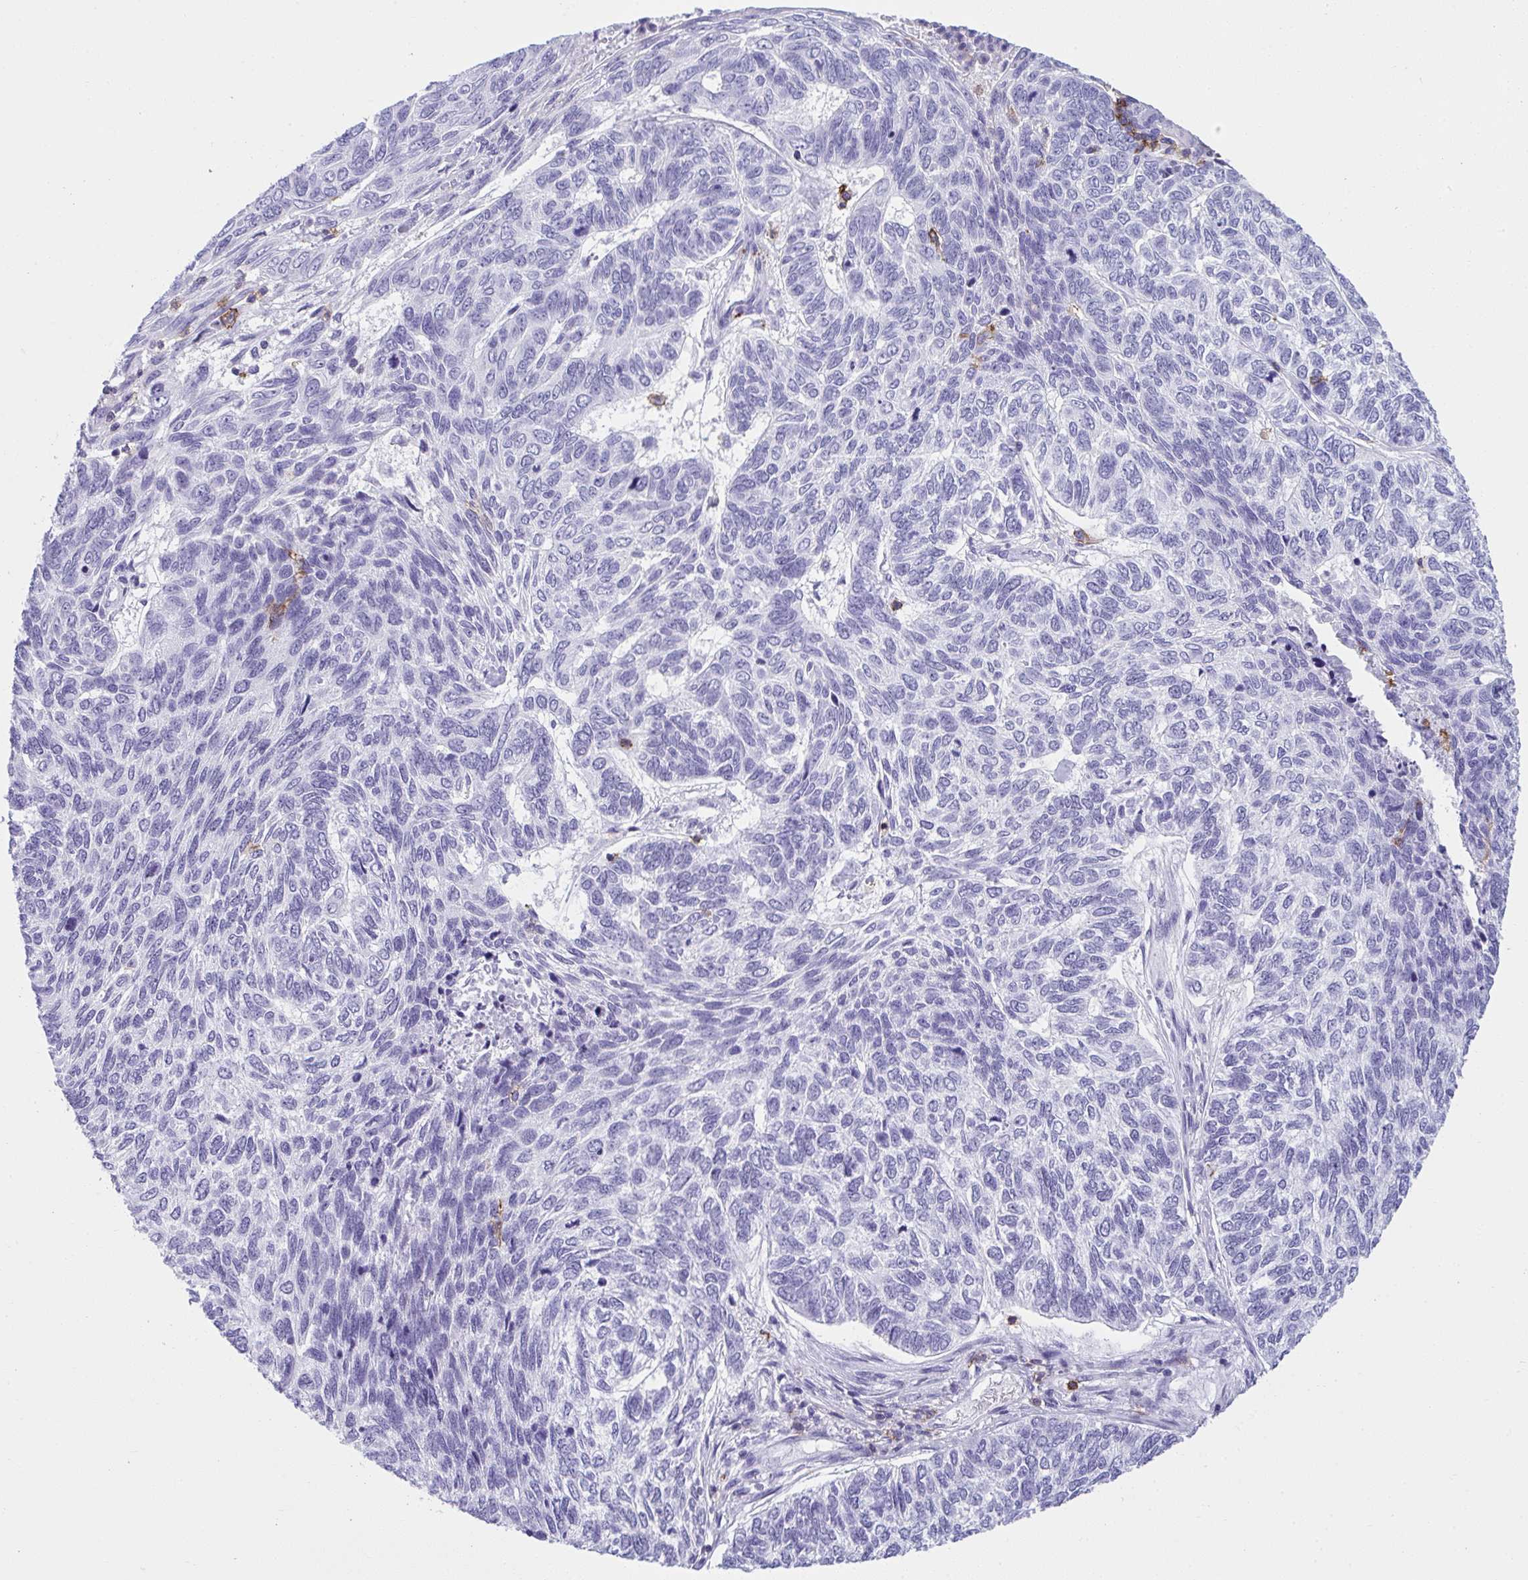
{"staining": {"intensity": "negative", "quantity": "none", "location": "none"}, "tissue": "skin cancer", "cell_type": "Tumor cells", "image_type": "cancer", "snomed": [{"axis": "morphology", "description": "Basal cell carcinoma"}, {"axis": "topography", "description": "Skin"}], "caption": "A high-resolution histopathology image shows immunohistochemistry staining of skin cancer (basal cell carcinoma), which shows no significant staining in tumor cells.", "gene": "SPN", "patient": {"sex": "female", "age": 65}}